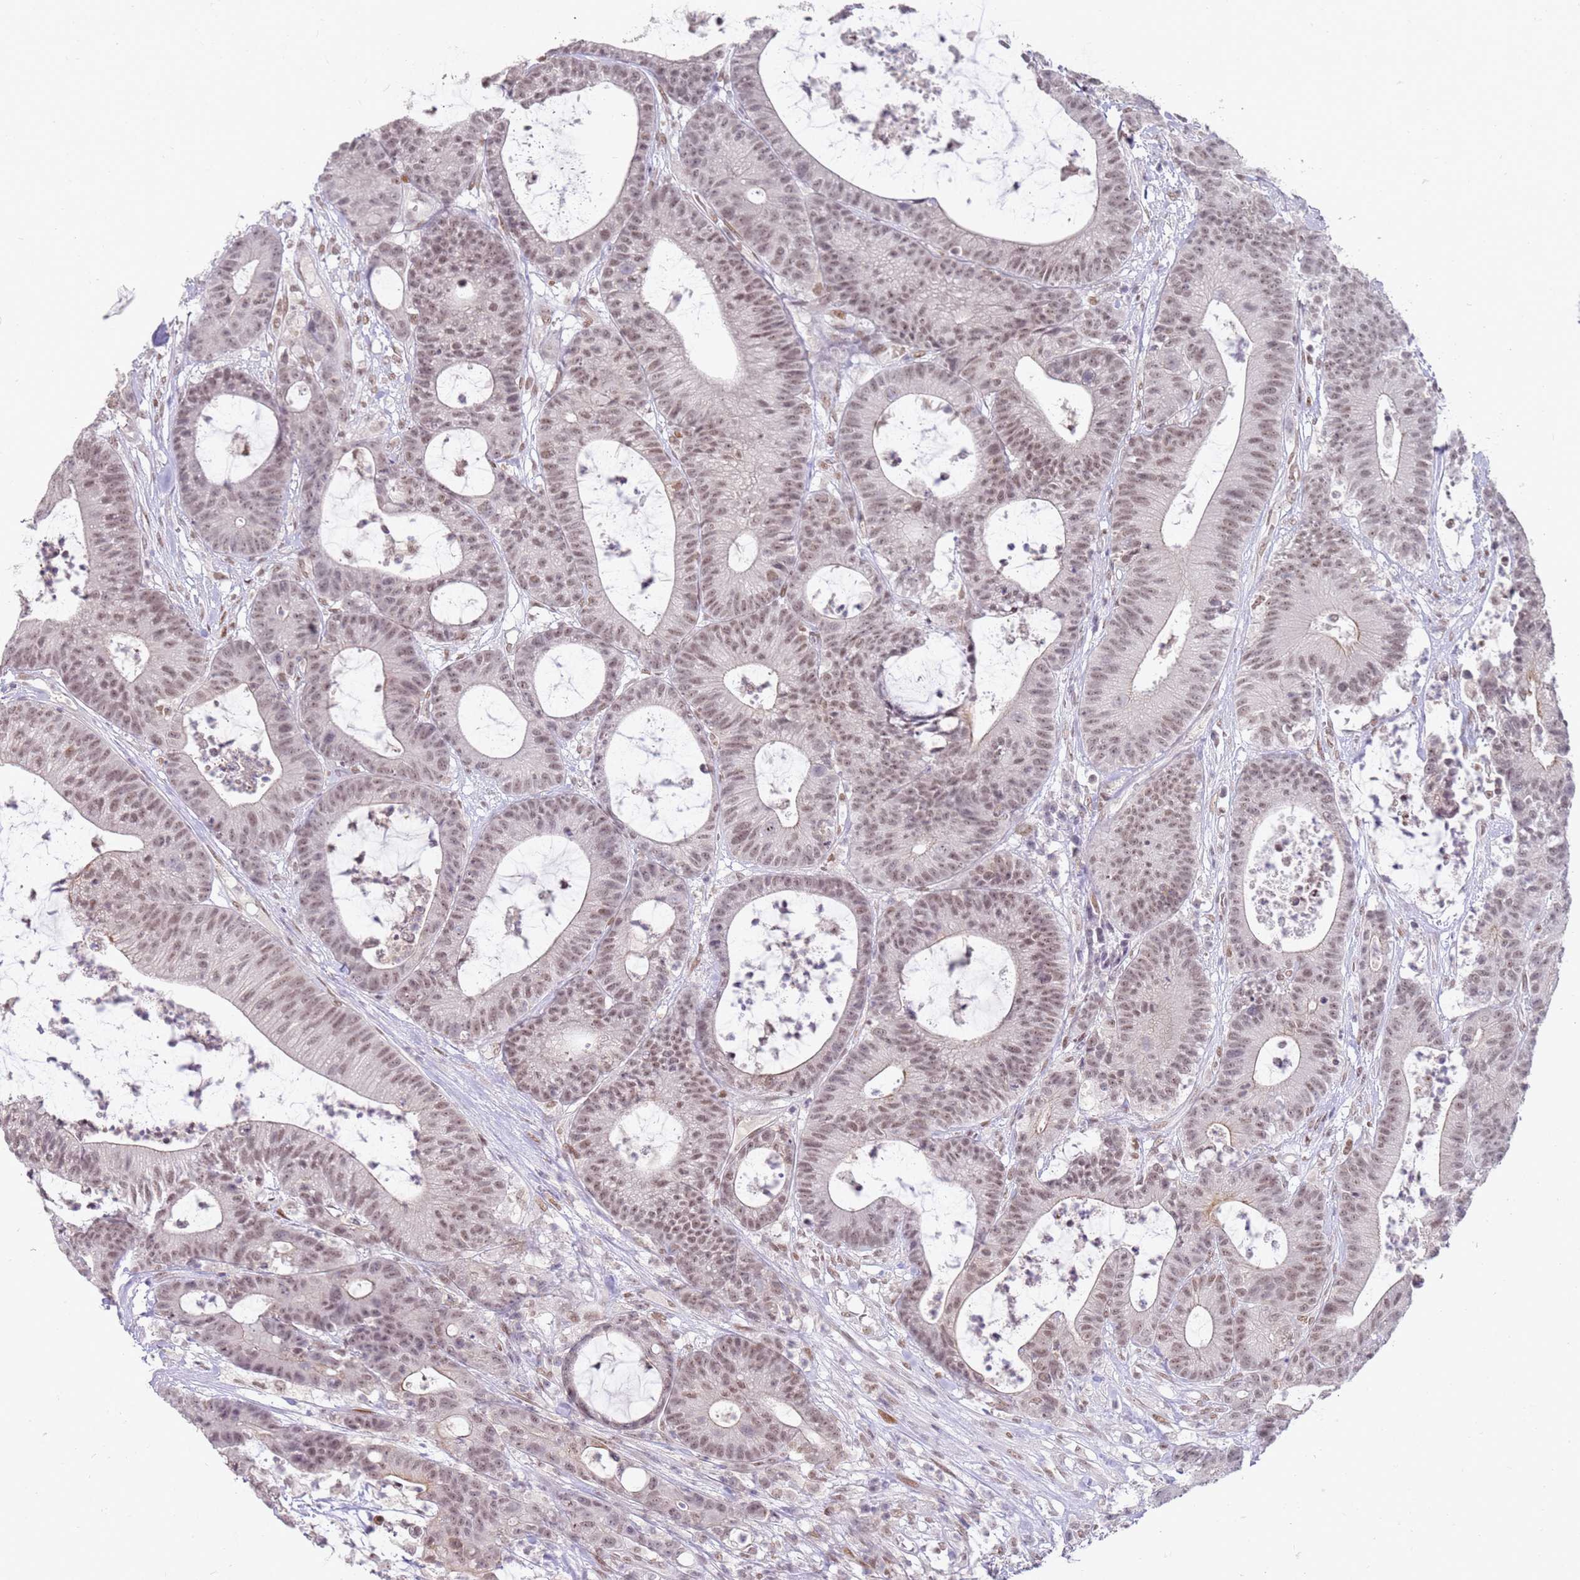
{"staining": {"intensity": "weak", "quantity": ">75%", "location": "nuclear"}, "tissue": "colorectal cancer", "cell_type": "Tumor cells", "image_type": "cancer", "snomed": [{"axis": "morphology", "description": "Adenocarcinoma, NOS"}, {"axis": "topography", "description": "Colon"}], "caption": "The image shows staining of colorectal cancer, revealing weak nuclear protein staining (brown color) within tumor cells. (Stains: DAB (3,3'-diaminobenzidine) in brown, nuclei in blue, Microscopy: brightfield microscopy at high magnification).", "gene": "PHC2", "patient": {"sex": "female", "age": 84}}